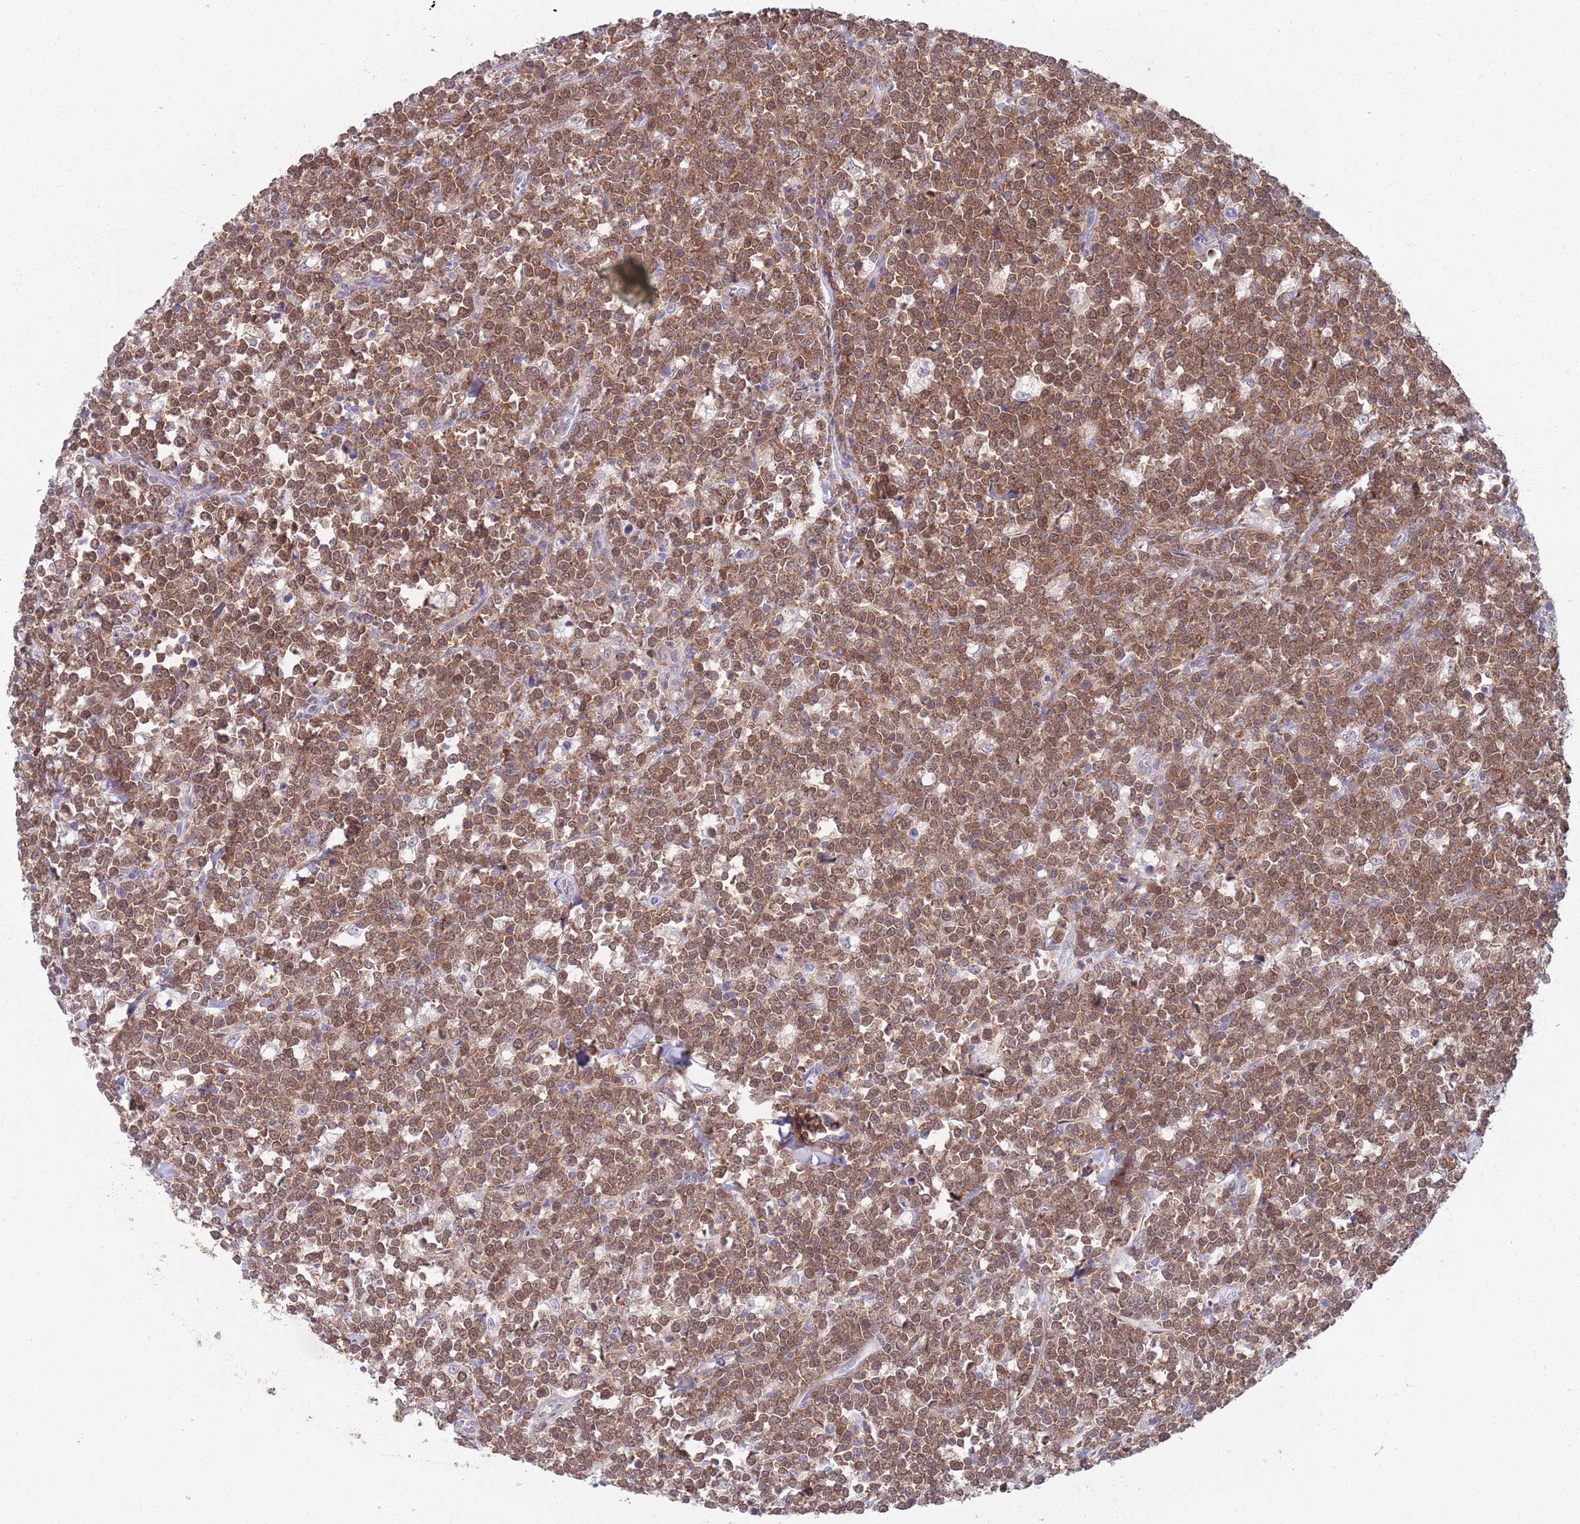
{"staining": {"intensity": "moderate", "quantity": ">75%", "location": "cytoplasmic/membranous,nuclear"}, "tissue": "lymphoma", "cell_type": "Tumor cells", "image_type": "cancer", "snomed": [{"axis": "morphology", "description": "Malignant lymphoma, non-Hodgkin's type, High grade"}, {"axis": "topography", "description": "Small intestine"}], "caption": "This is an image of IHC staining of lymphoma, which shows moderate expression in the cytoplasmic/membranous and nuclear of tumor cells.", "gene": "CLNS1A", "patient": {"sex": "male", "age": 8}}